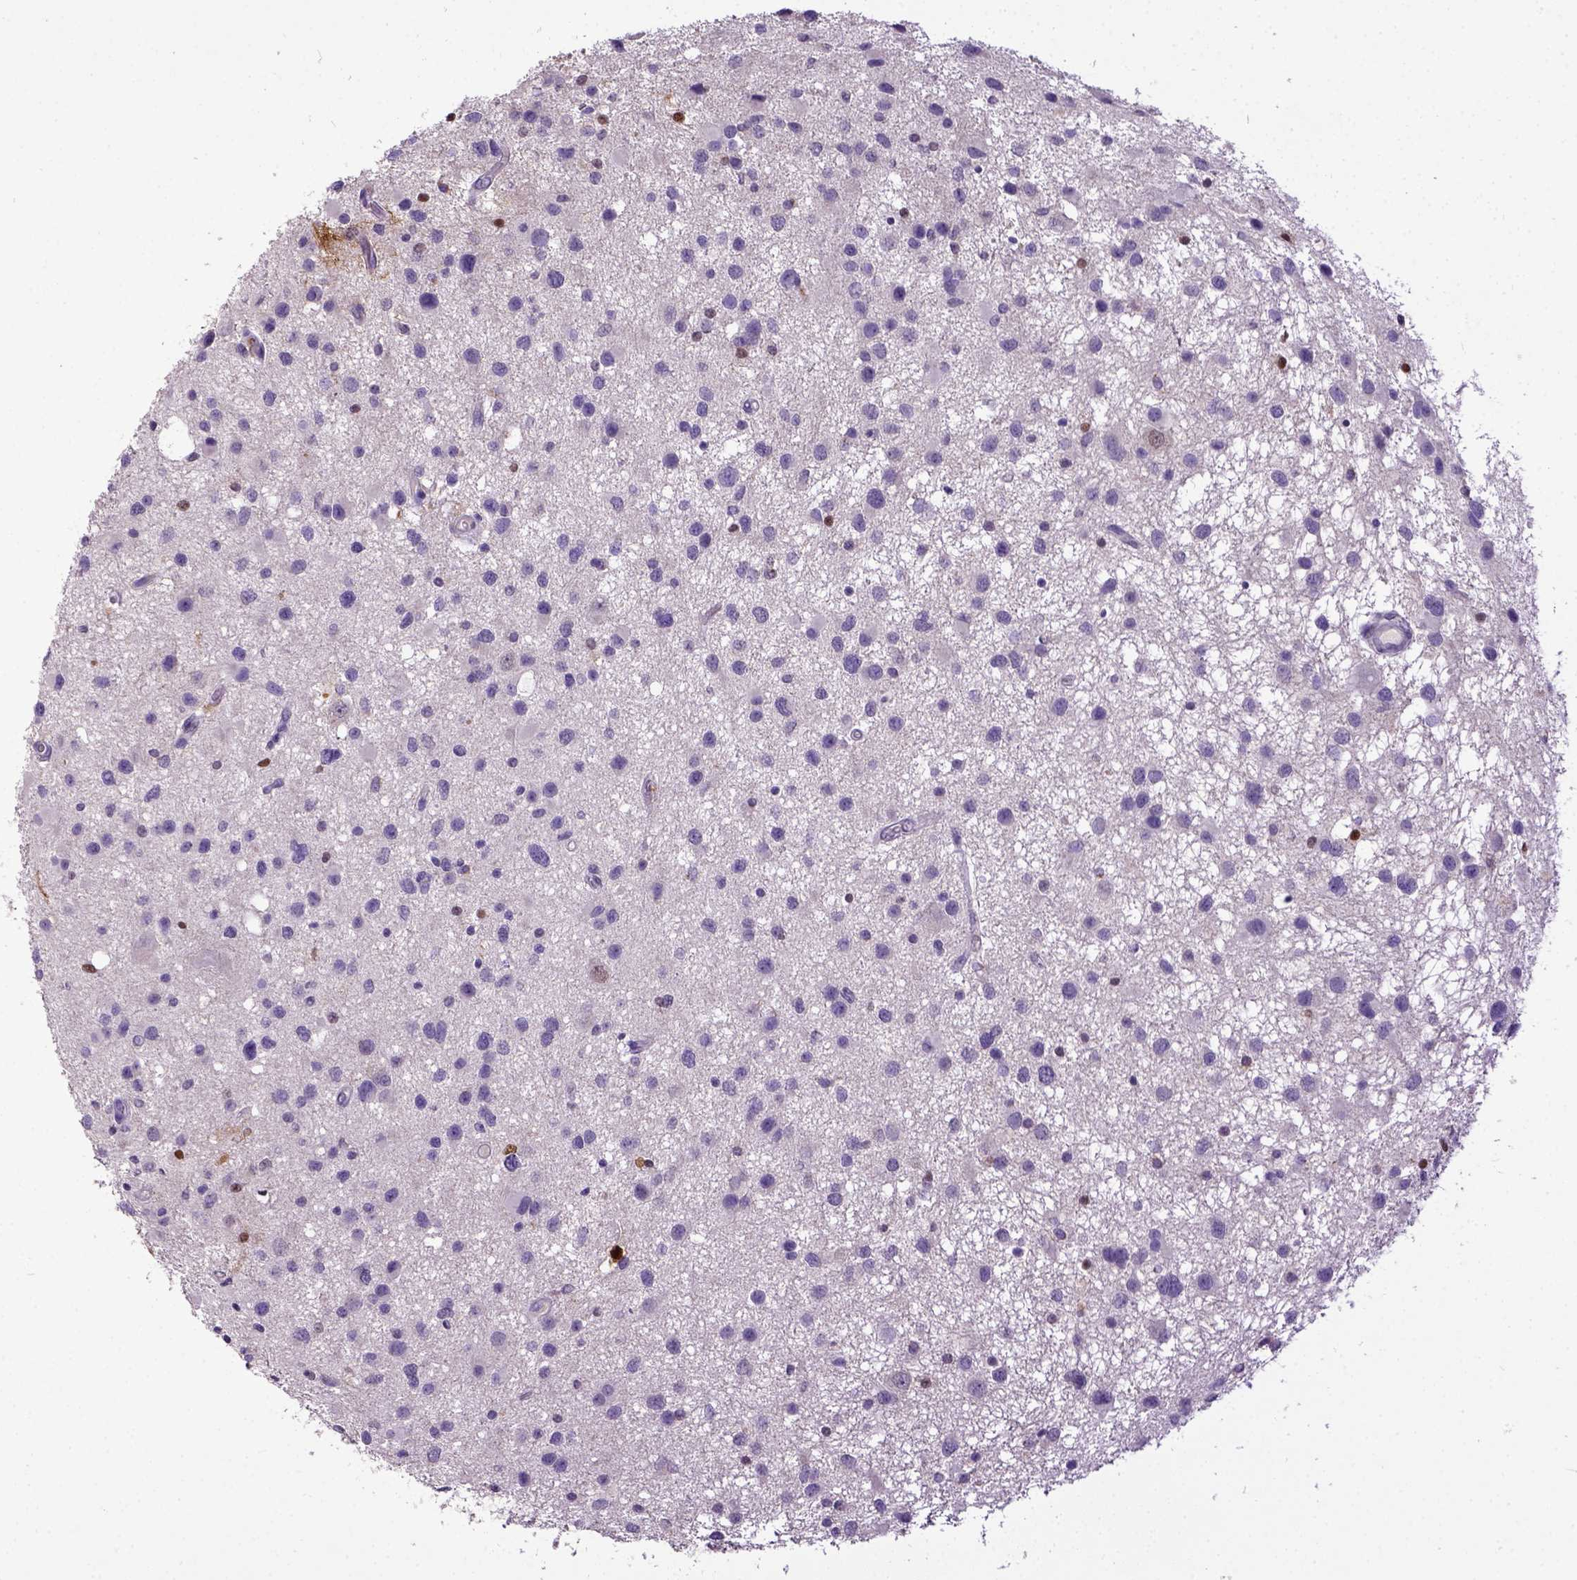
{"staining": {"intensity": "negative", "quantity": "none", "location": "none"}, "tissue": "glioma", "cell_type": "Tumor cells", "image_type": "cancer", "snomed": [{"axis": "morphology", "description": "Glioma, malignant, Low grade"}, {"axis": "topography", "description": "Brain"}], "caption": "An image of human glioma is negative for staining in tumor cells.", "gene": "CDKN1A", "patient": {"sex": "female", "age": 32}}